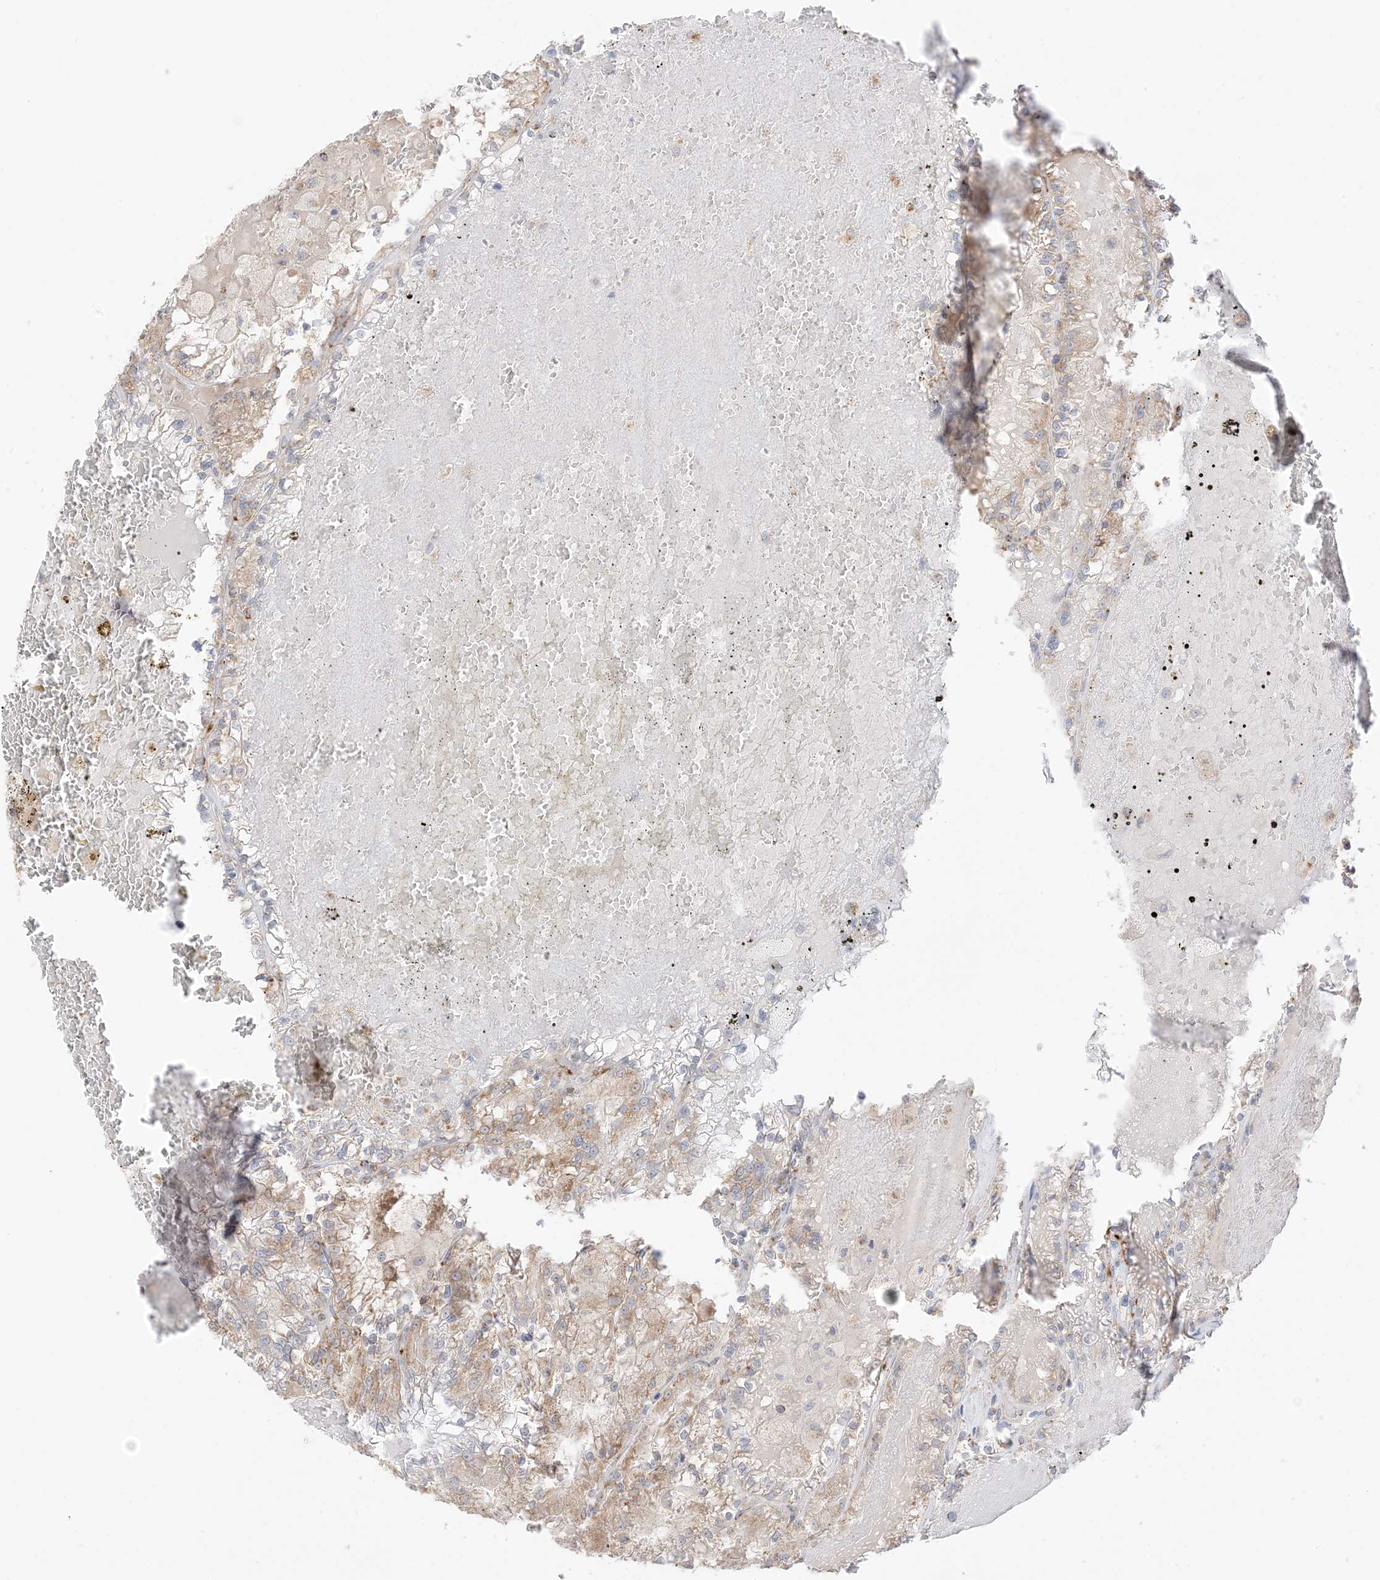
{"staining": {"intensity": "weak", "quantity": ">75%", "location": "cytoplasmic/membranous"}, "tissue": "renal cancer", "cell_type": "Tumor cells", "image_type": "cancer", "snomed": [{"axis": "morphology", "description": "Adenocarcinoma, NOS"}, {"axis": "topography", "description": "Kidney"}], "caption": "Protein expression analysis of renal cancer (adenocarcinoma) exhibits weak cytoplasmic/membranous expression in approximately >75% of tumor cells.", "gene": "SLC25A12", "patient": {"sex": "female", "age": 56}}